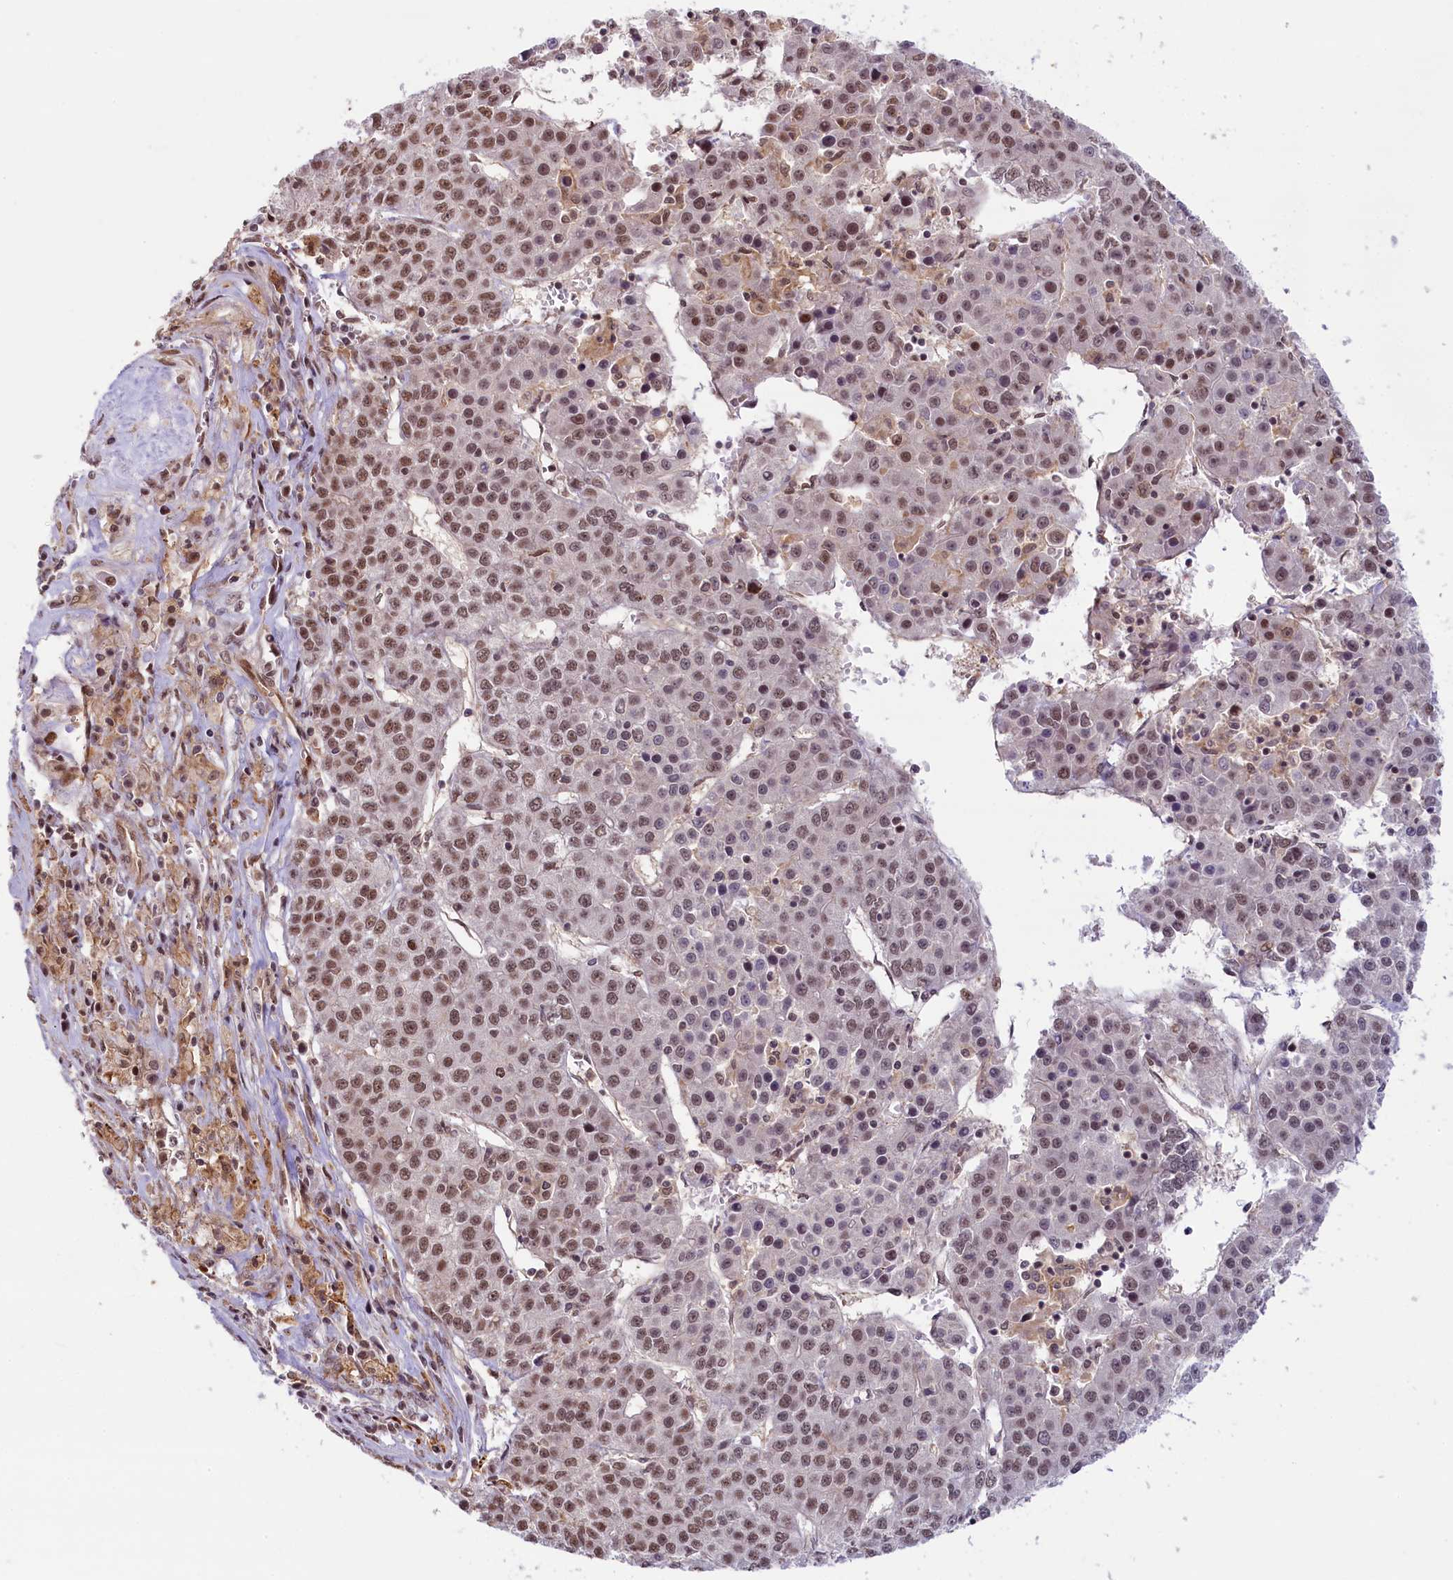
{"staining": {"intensity": "moderate", "quantity": ">75%", "location": "nuclear"}, "tissue": "liver cancer", "cell_type": "Tumor cells", "image_type": "cancer", "snomed": [{"axis": "morphology", "description": "Carcinoma, Hepatocellular, NOS"}, {"axis": "topography", "description": "Liver"}], "caption": "Liver hepatocellular carcinoma stained for a protein exhibits moderate nuclear positivity in tumor cells.", "gene": "FCHO1", "patient": {"sex": "female", "age": 53}}